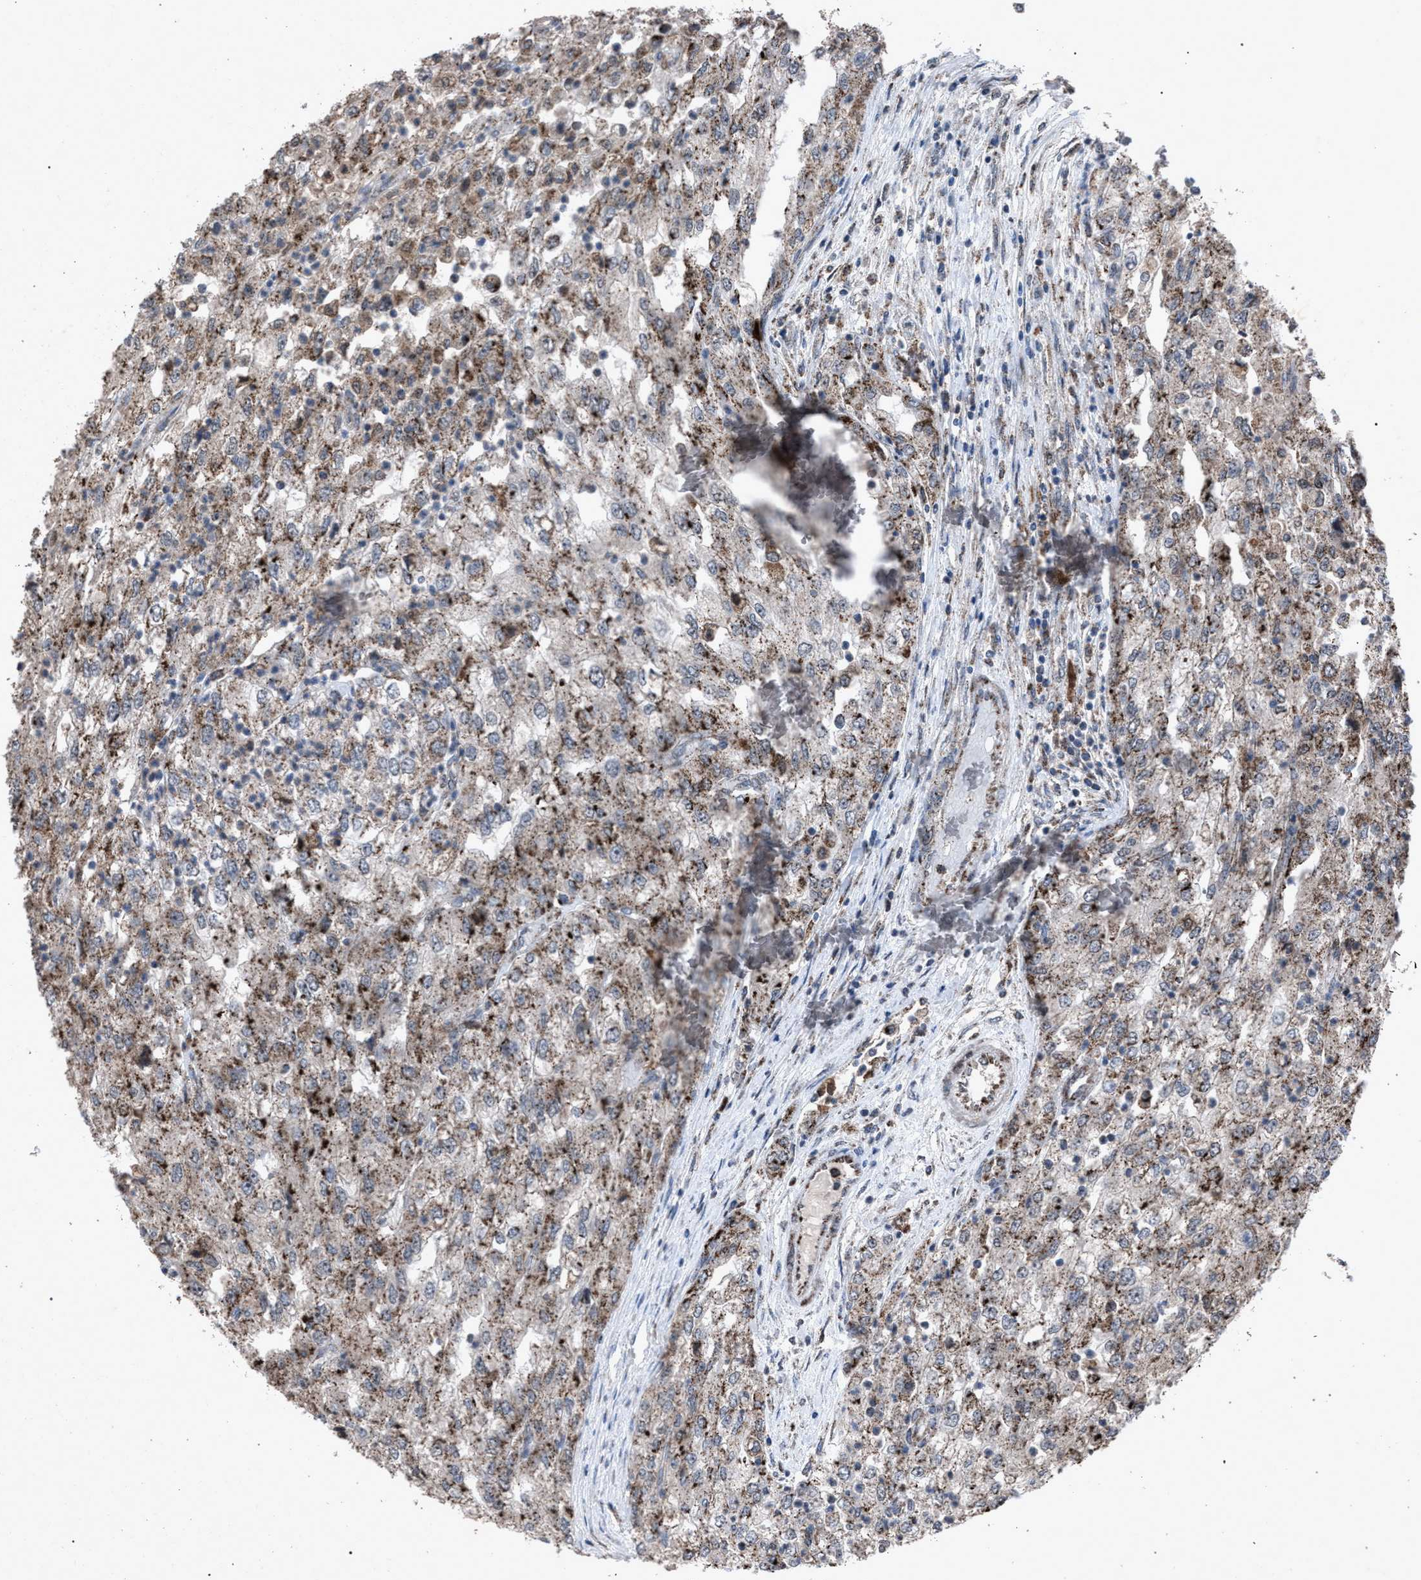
{"staining": {"intensity": "moderate", "quantity": "25%-75%", "location": "cytoplasmic/membranous"}, "tissue": "renal cancer", "cell_type": "Tumor cells", "image_type": "cancer", "snomed": [{"axis": "morphology", "description": "Adenocarcinoma, NOS"}, {"axis": "topography", "description": "Kidney"}], "caption": "Approximately 25%-75% of tumor cells in human adenocarcinoma (renal) show moderate cytoplasmic/membranous protein expression as visualized by brown immunohistochemical staining.", "gene": "HSD17B4", "patient": {"sex": "female", "age": 54}}